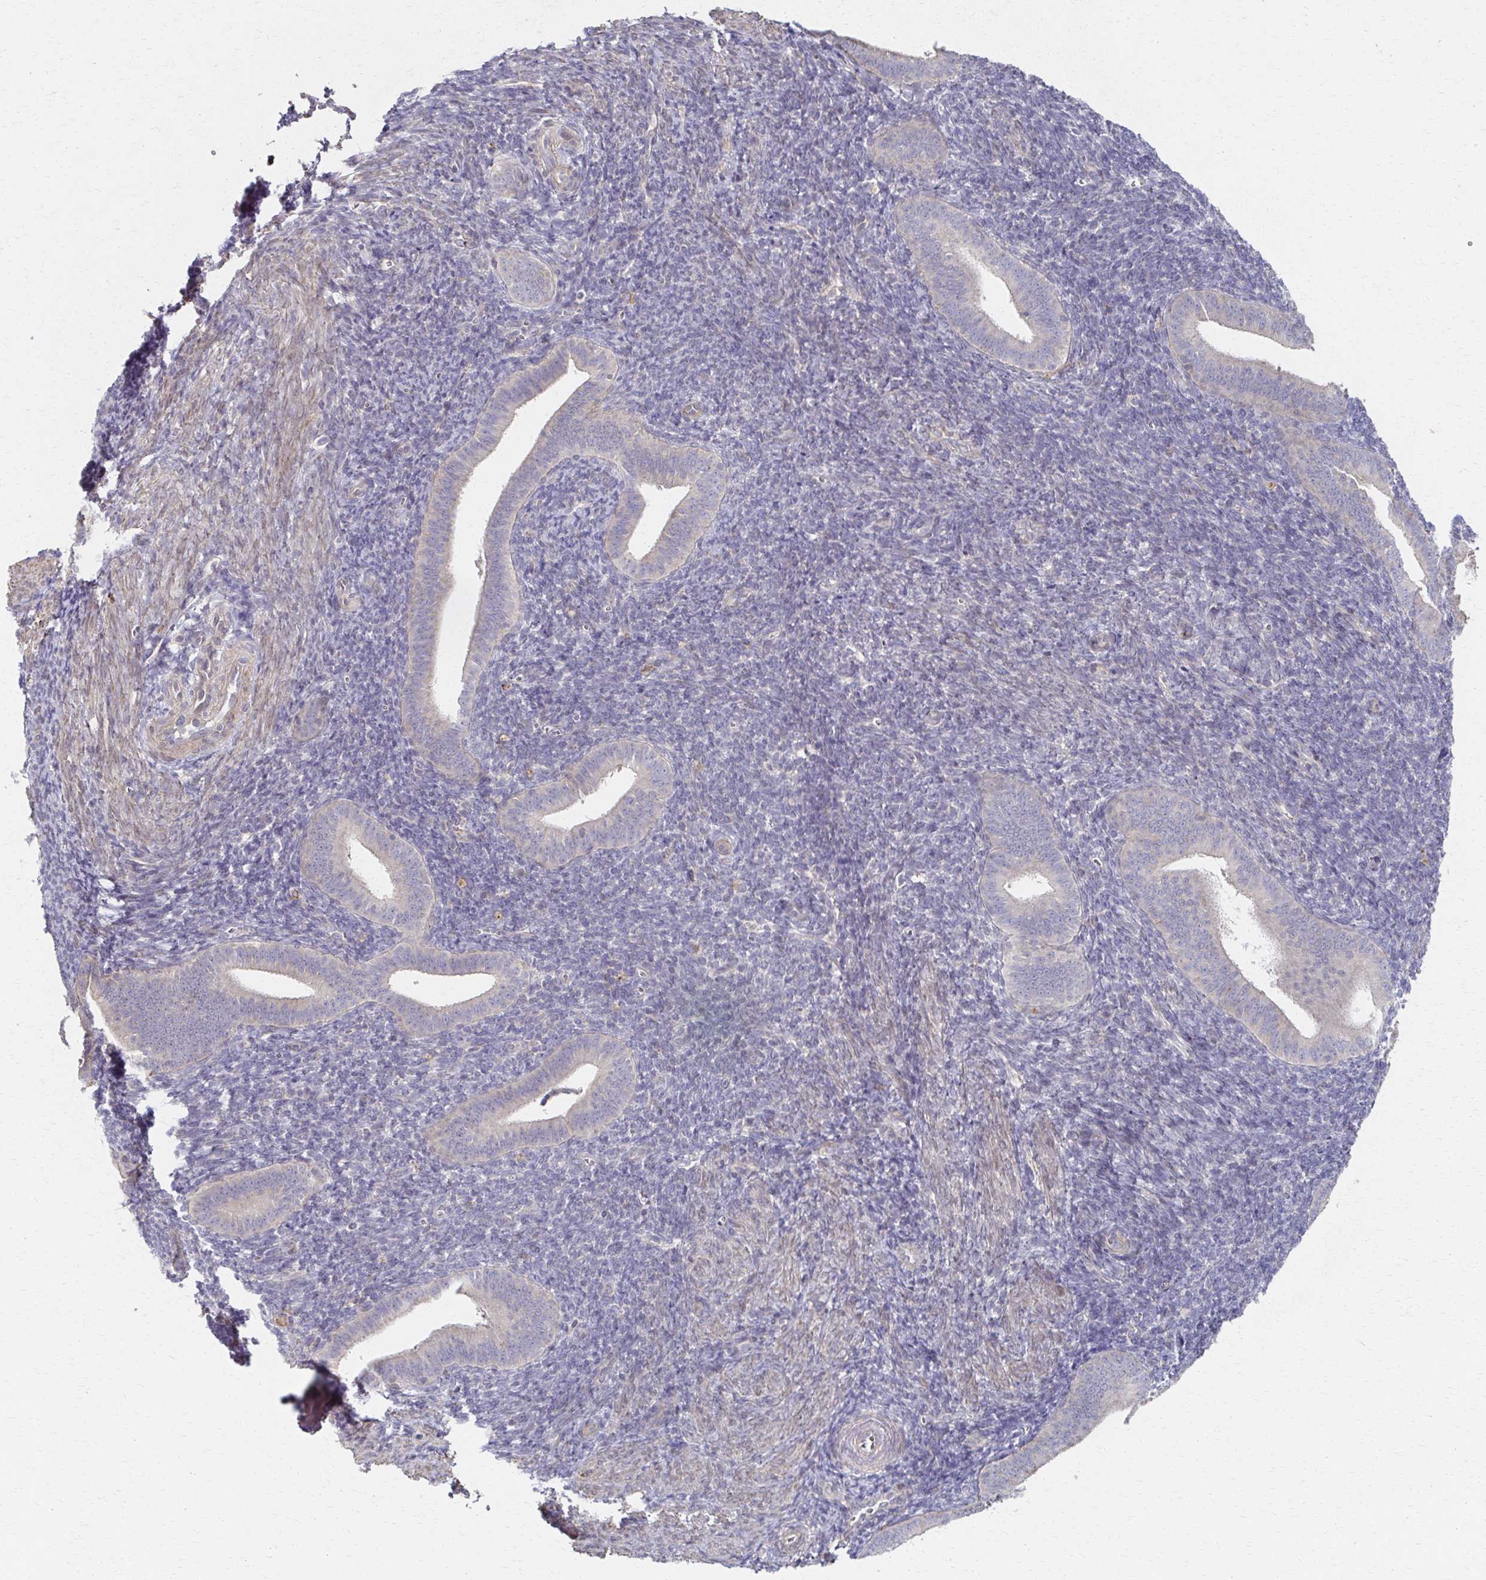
{"staining": {"intensity": "negative", "quantity": "none", "location": "none"}, "tissue": "endometrium", "cell_type": "Cells in endometrial stroma", "image_type": "normal", "snomed": [{"axis": "morphology", "description": "Normal tissue, NOS"}, {"axis": "topography", "description": "Endometrium"}], "caption": "IHC of normal human endometrium demonstrates no expression in cells in endometrial stroma.", "gene": "EOLA1", "patient": {"sex": "female", "age": 25}}